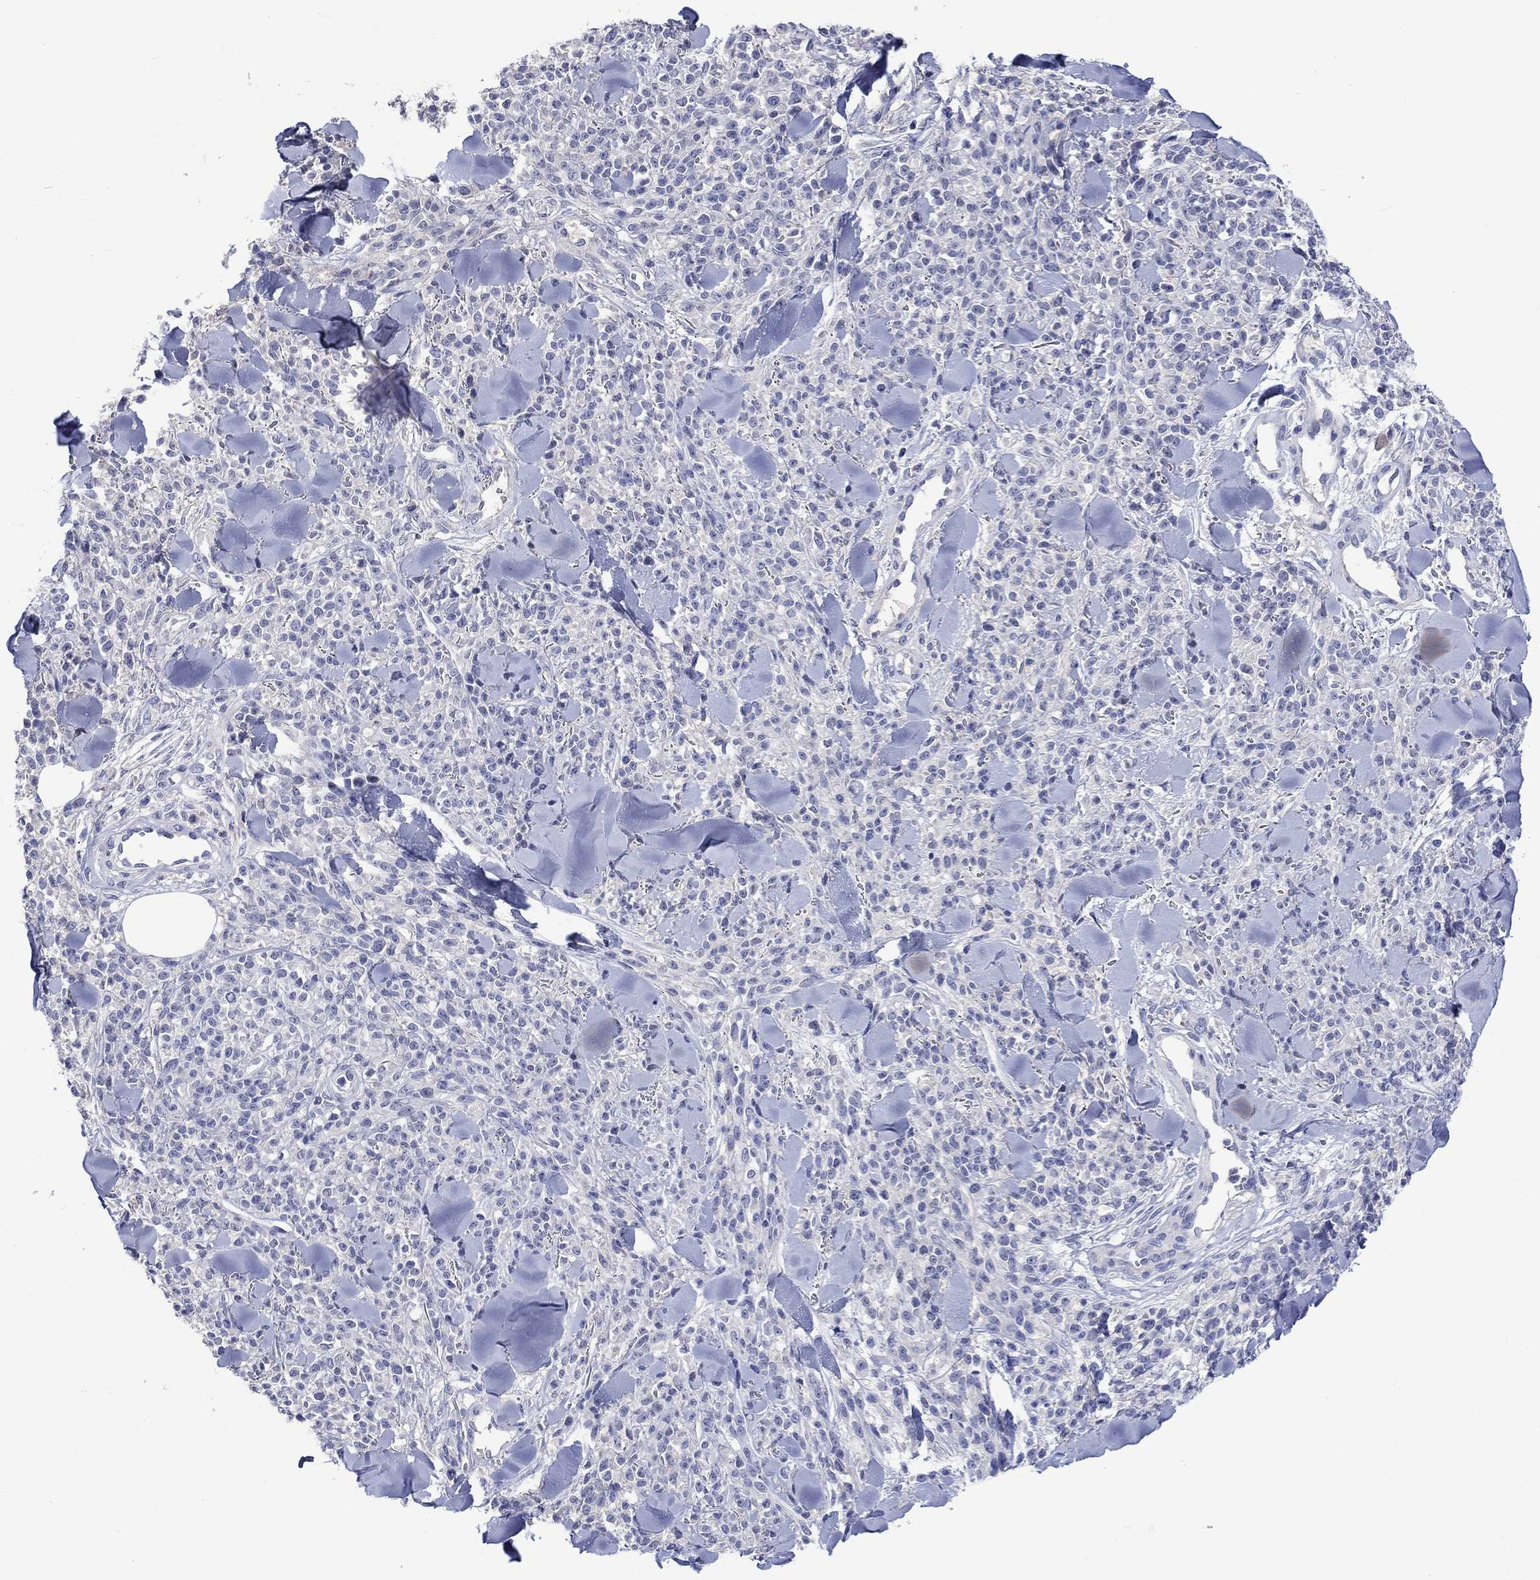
{"staining": {"intensity": "negative", "quantity": "none", "location": "none"}, "tissue": "melanoma", "cell_type": "Tumor cells", "image_type": "cancer", "snomed": [{"axis": "morphology", "description": "Malignant melanoma, NOS"}, {"axis": "topography", "description": "Skin"}, {"axis": "topography", "description": "Skin of trunk"}], "caption": "Immunohistochemistry histopathology image of human melanoma stained for a protein (brown), which demonstrates no positivity in tumor cells. (DAB immunohistochemistry (IHC), high magnification).", "gene": "TOMM20L", "patient": {"sex": "male", "age": 74}}